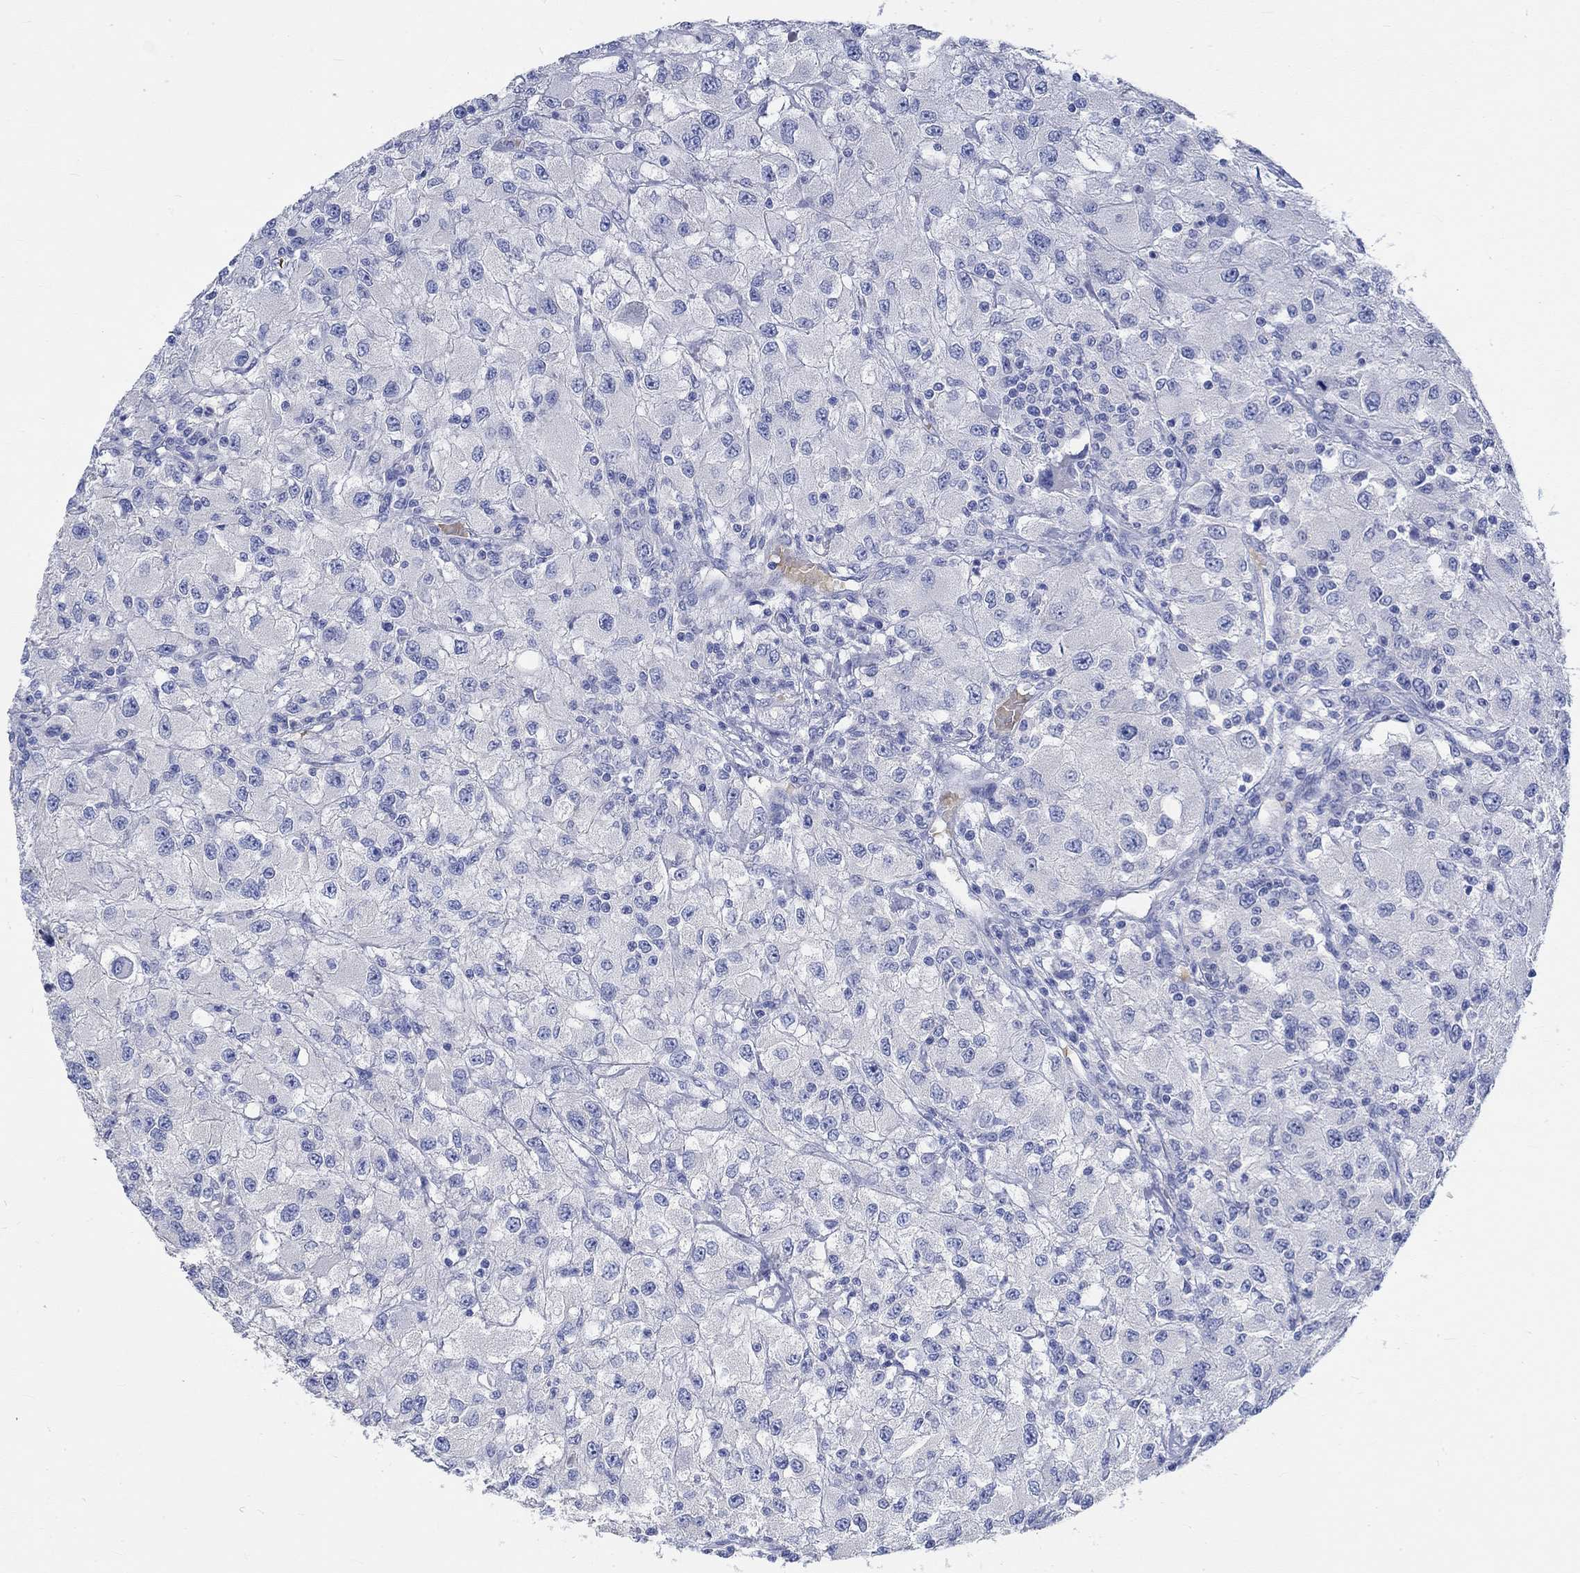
{"staining": {"intensity": "negative", "quantity": "none", "location": "none"}, "tissue": "renal cancer", "cell_type": "Tumor cells", "image_type": "cancer", "snomed": [{"axis": "morphology", "description": "Adenocarcinoma, NOS"}, {"axis": "topography", "description": "Kidney"}], "caption": "Tumor cells are negative for brown protein staining in renal adenocarcinoma.", "gene": "KCNA1", "patient": {"sex": "female", "age": 67}}